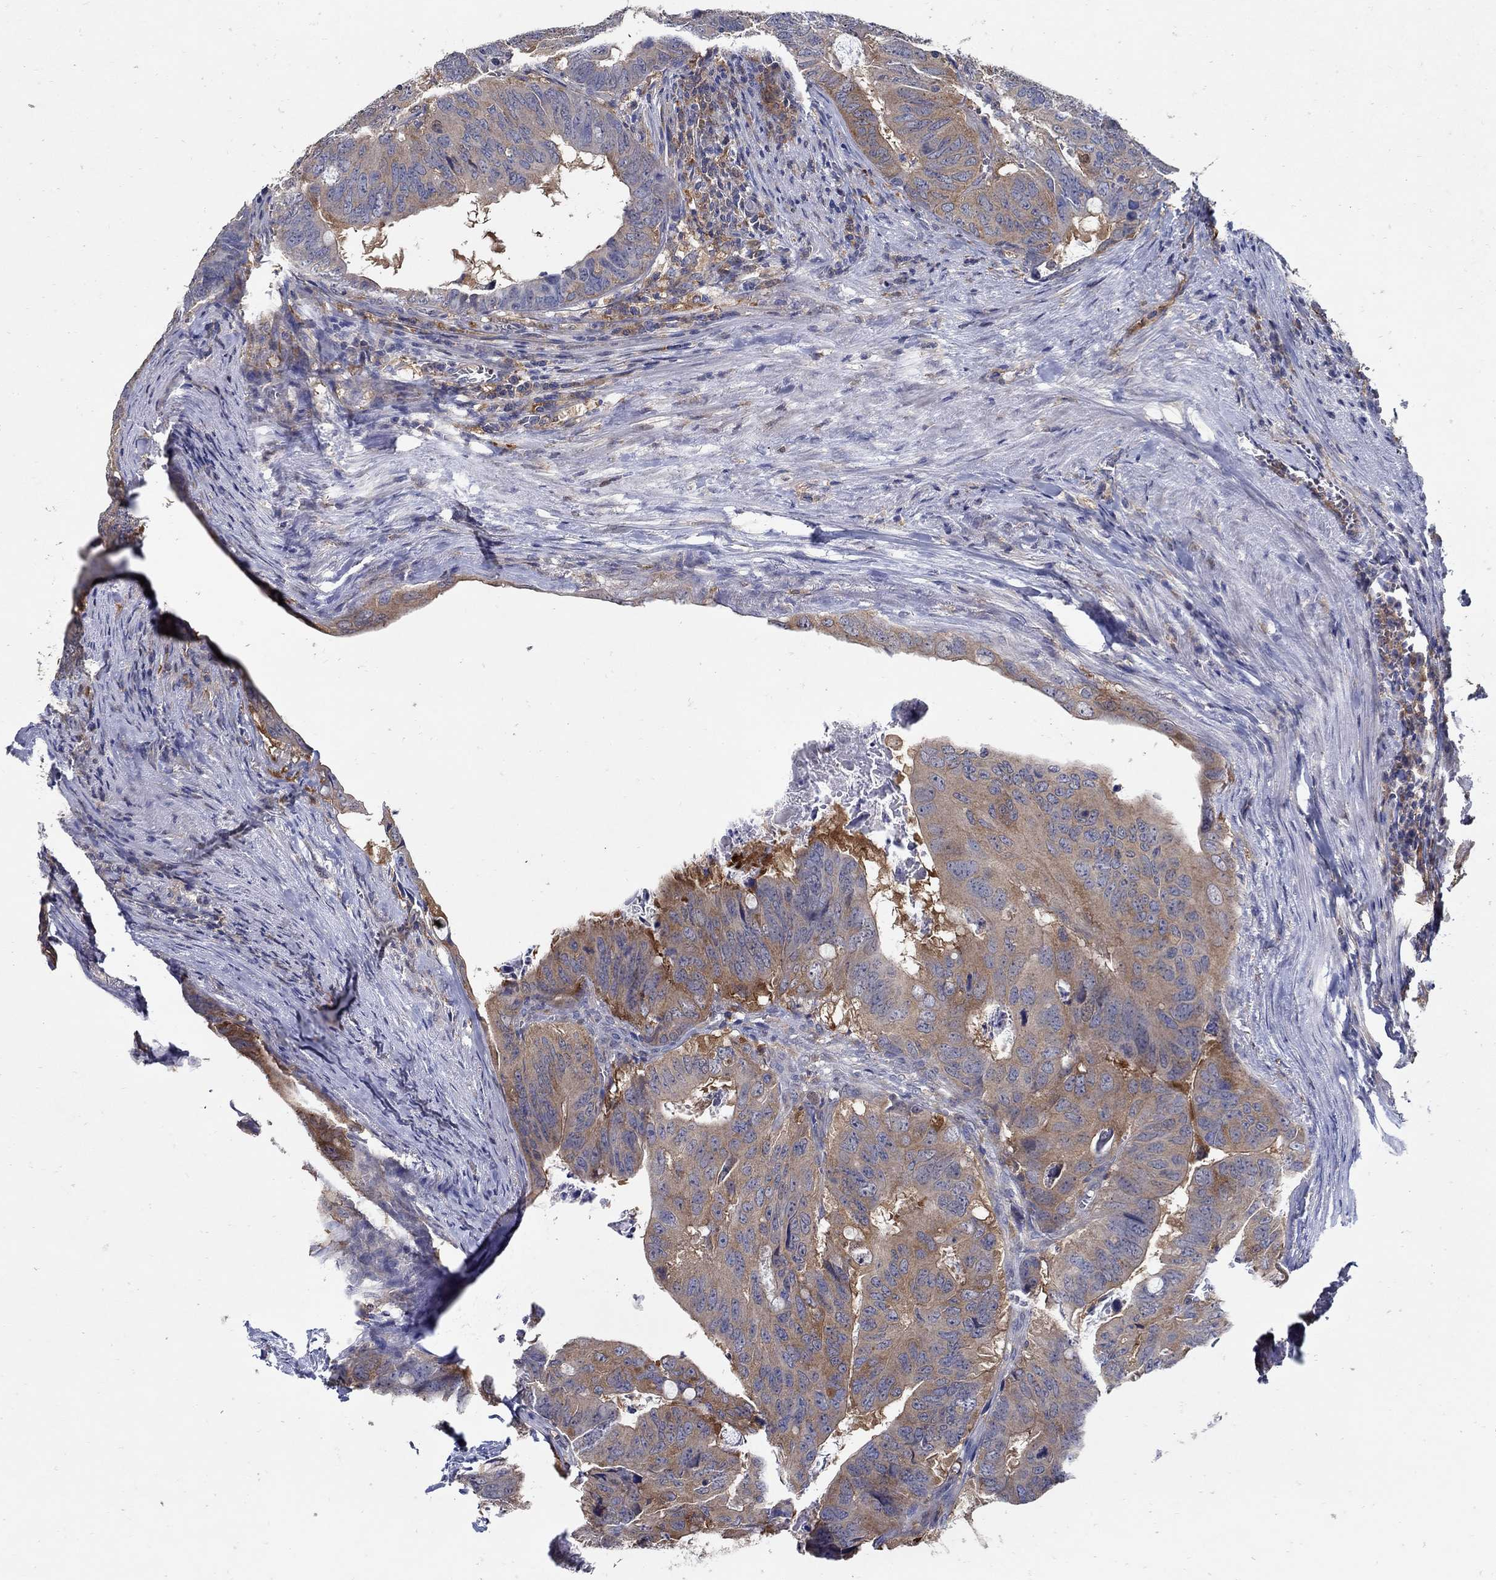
{"staining": {"intensity": "strong", "quantity": "25%-75%", "location": "cytoplasmic/membranous"}, "tissue": "colorectal cancer", "cell_type": "Tumor cells", "image_type": "cancer", "snomed": [{"axis": "morphology", "description": "Adenocarcinoma, NOS"}, {"axis": "topography", "description": "Colon"}], "caption": "This is an image of IHC staining of adenocarcinoma (colorectal), which shows strong expression in the cytoplasmic/membranous of tumor cells.", "gene": "MTHFR", "patient": {"sex": "male", "age": 79}}